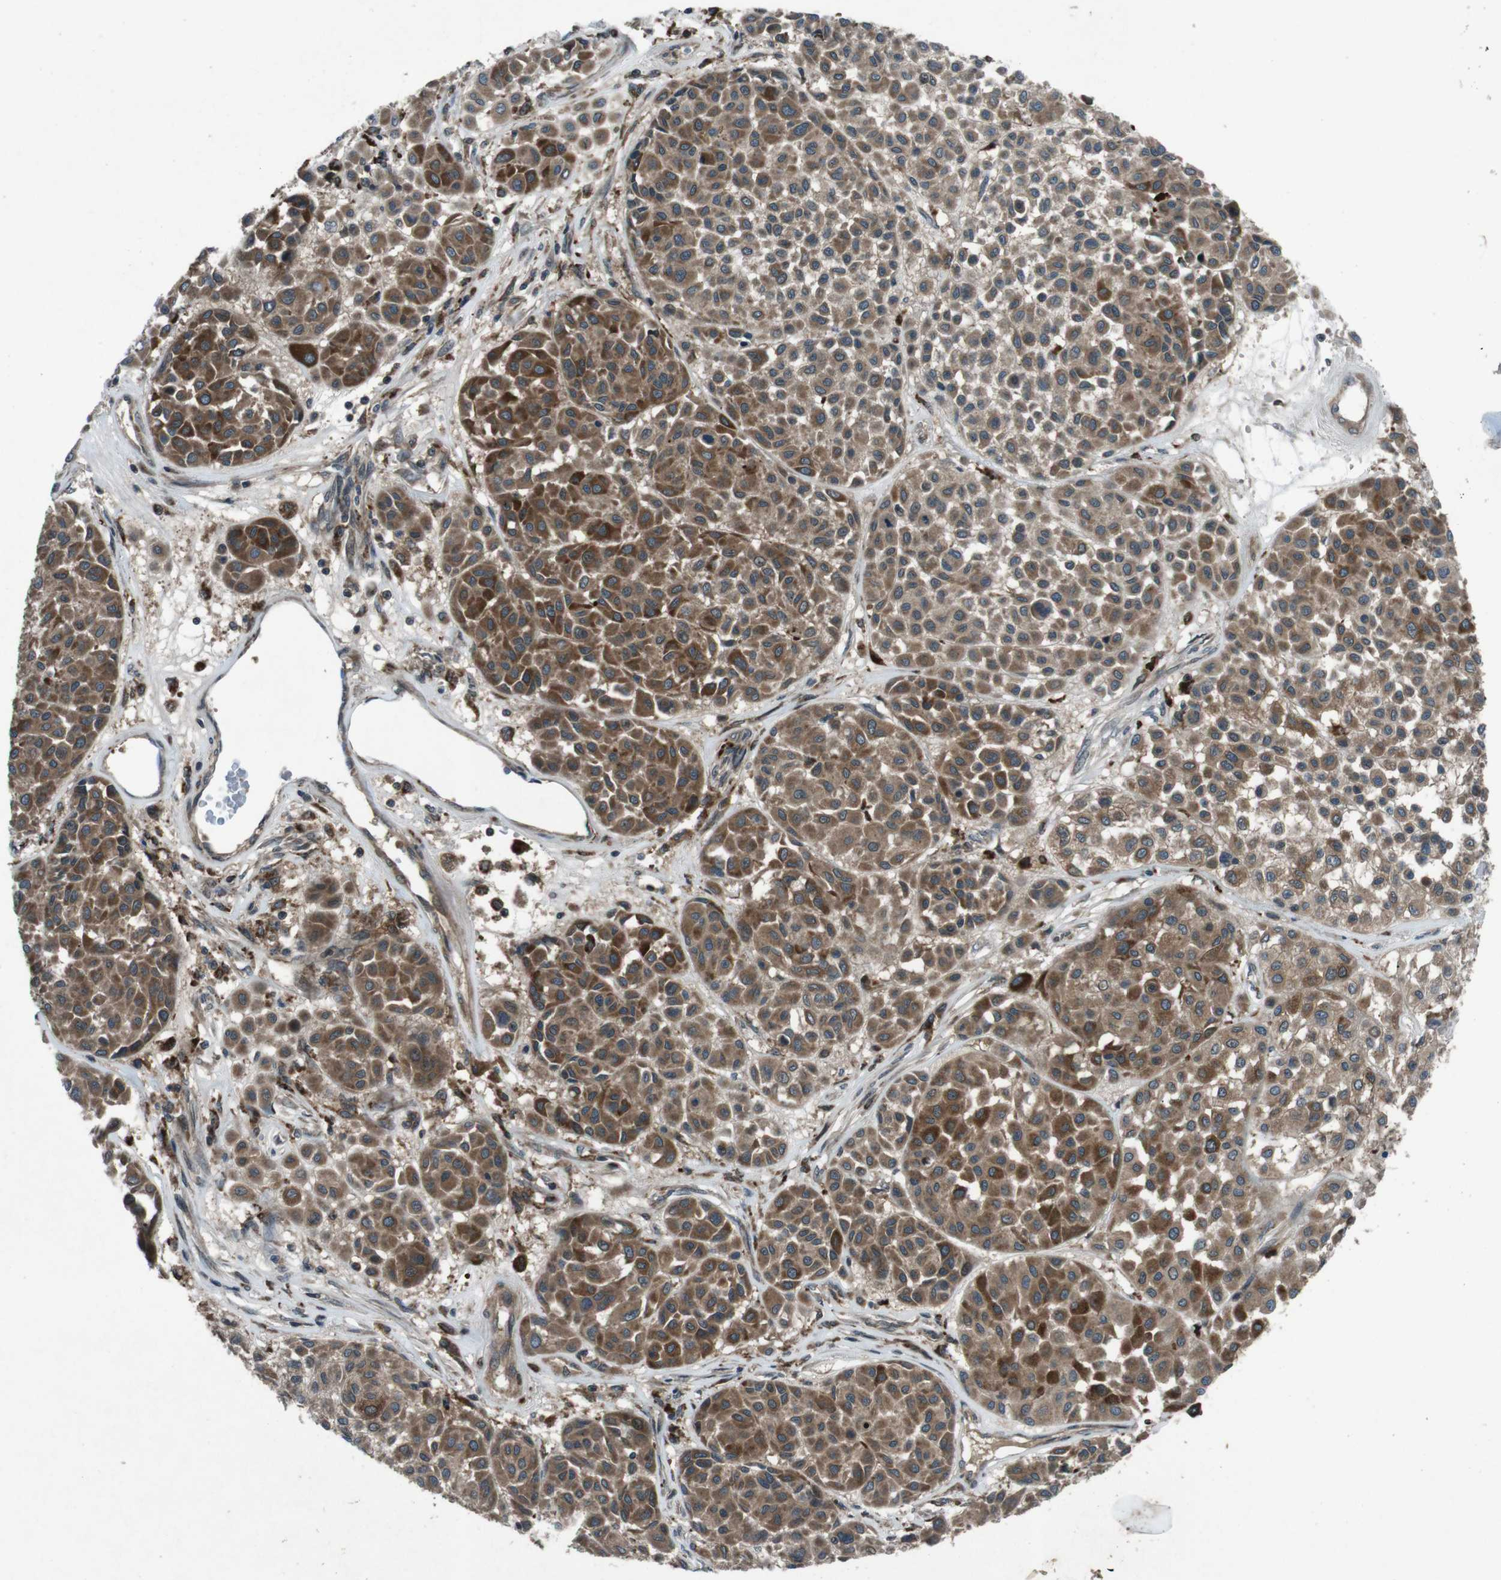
{"staining": {"intensity": "moderate", "quantity": ">75%", "location": "cytoplasmic/membranous"}, "tissue": "melanoma", "cell_type": "Tumor cells", "image_type": "cancer", "snomed": [{"axis": "morphology", "description": "Malignant melanoma, Metastatic site"}, {"axis": "topography", "description": "Soft tissue"}], "caption": "Immunohistochemical staining of human malignant melanoma (metastatic site) shows medium levels of moderate cytoplasmic/membranous protein staining in approximately >75% of tumor cells.", "gene": "SLC27A4", "patient": {"sex": "male", "age": 41}}